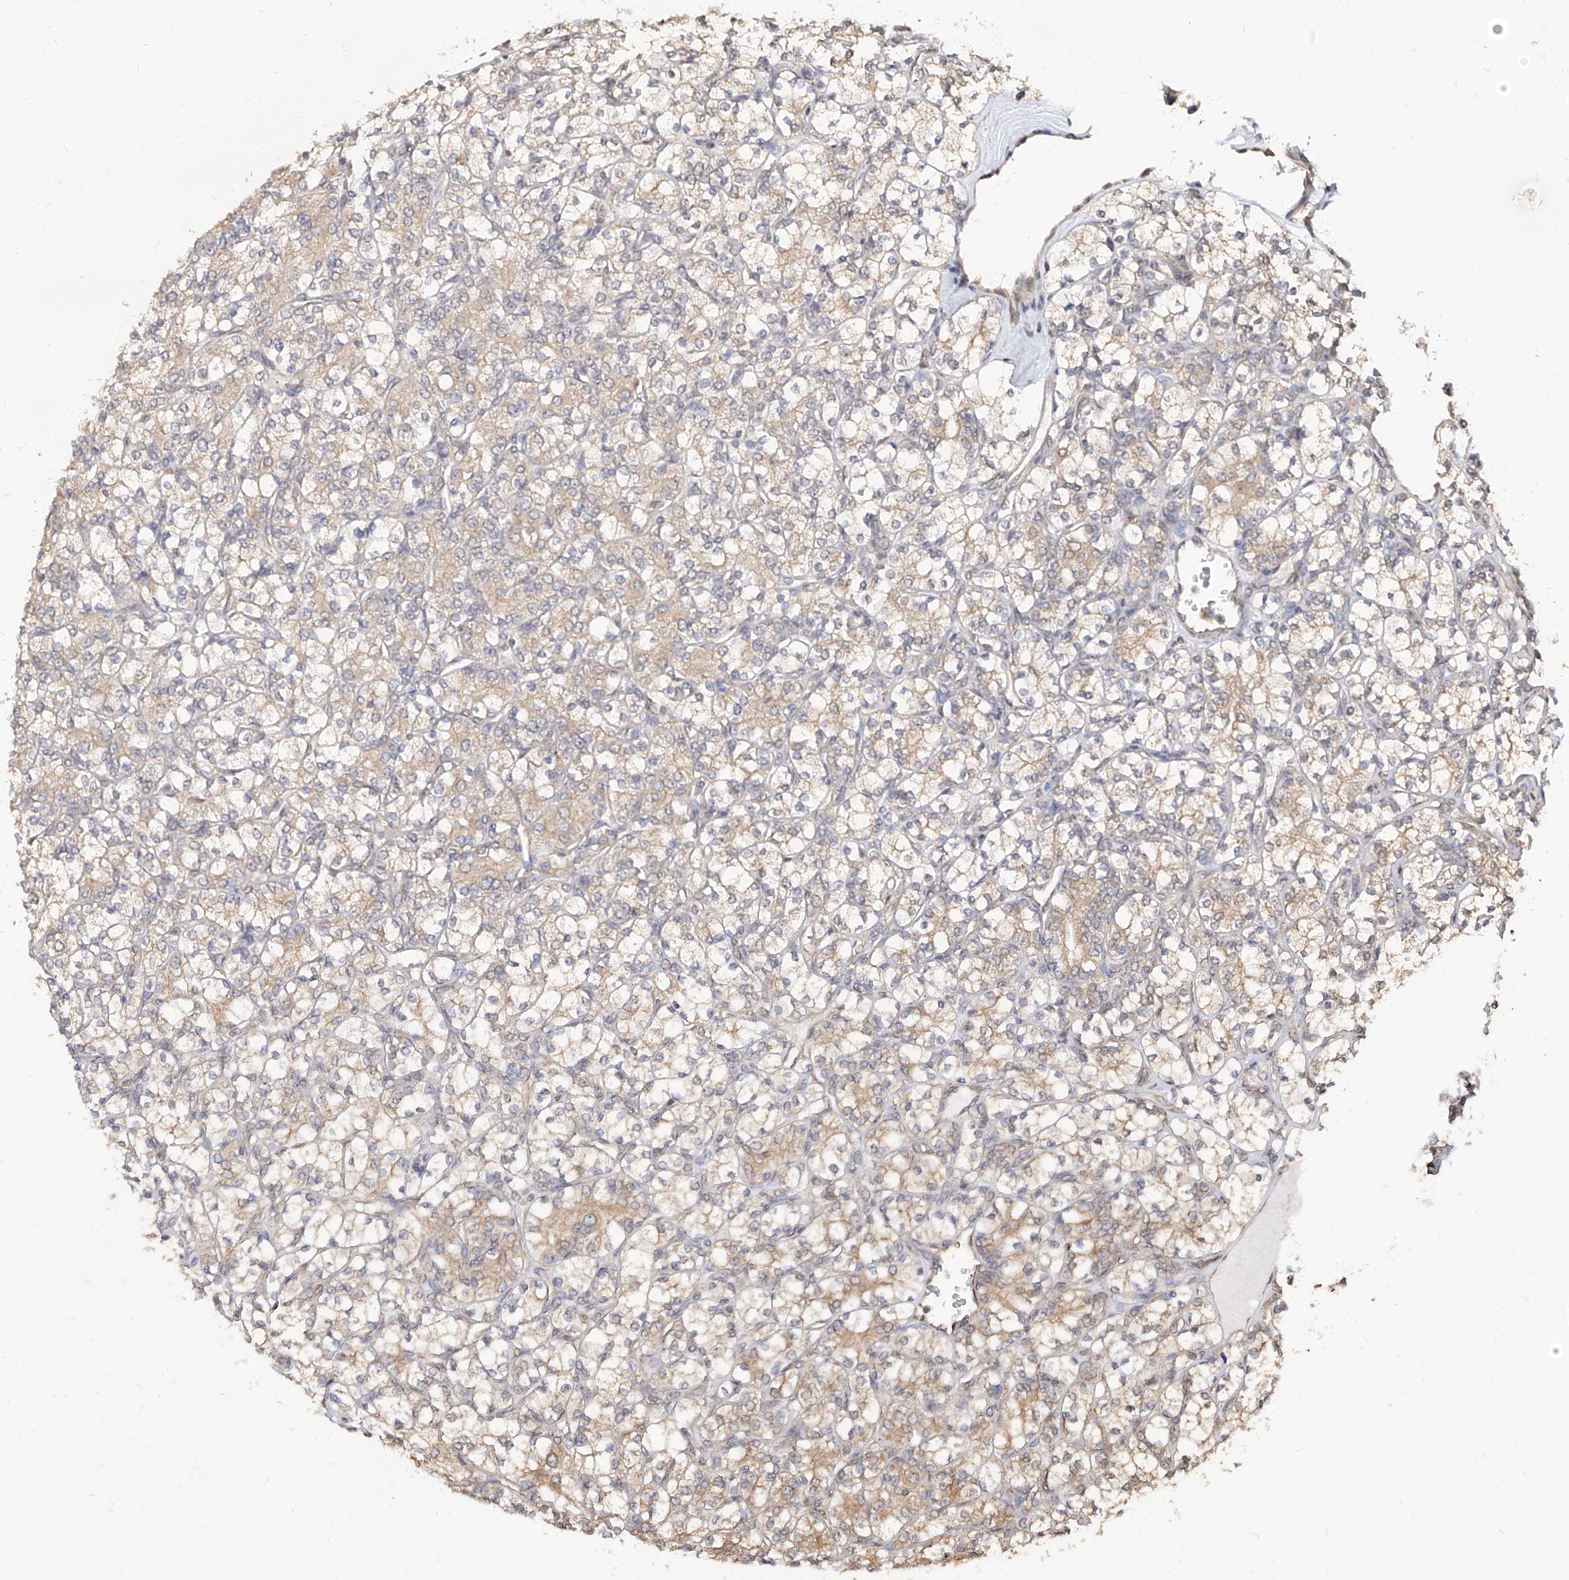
{"staining": {"intensity": "weak", "quantity": "25%-75%", "location": "cytoplasmic/membranous"}, "tissue": "renal cancer", "cell_type": "Tumor cells", "image_type": "cancer", "snomed": [{"axis": "morphology", "description": "Adenocarcinoma, NOS"}, {"axis": "topography", "description": "Kidney"}], "caption": "High-power microscopy captured an immunohistochemistry (IHC) photomicrograph of renal cancer, revealing weak cytoplasmic/membranous positivity in about 25%-75% of tumor cells.", "gene": "C8orf82", "patient": {"sex": "male", "age": 77}}